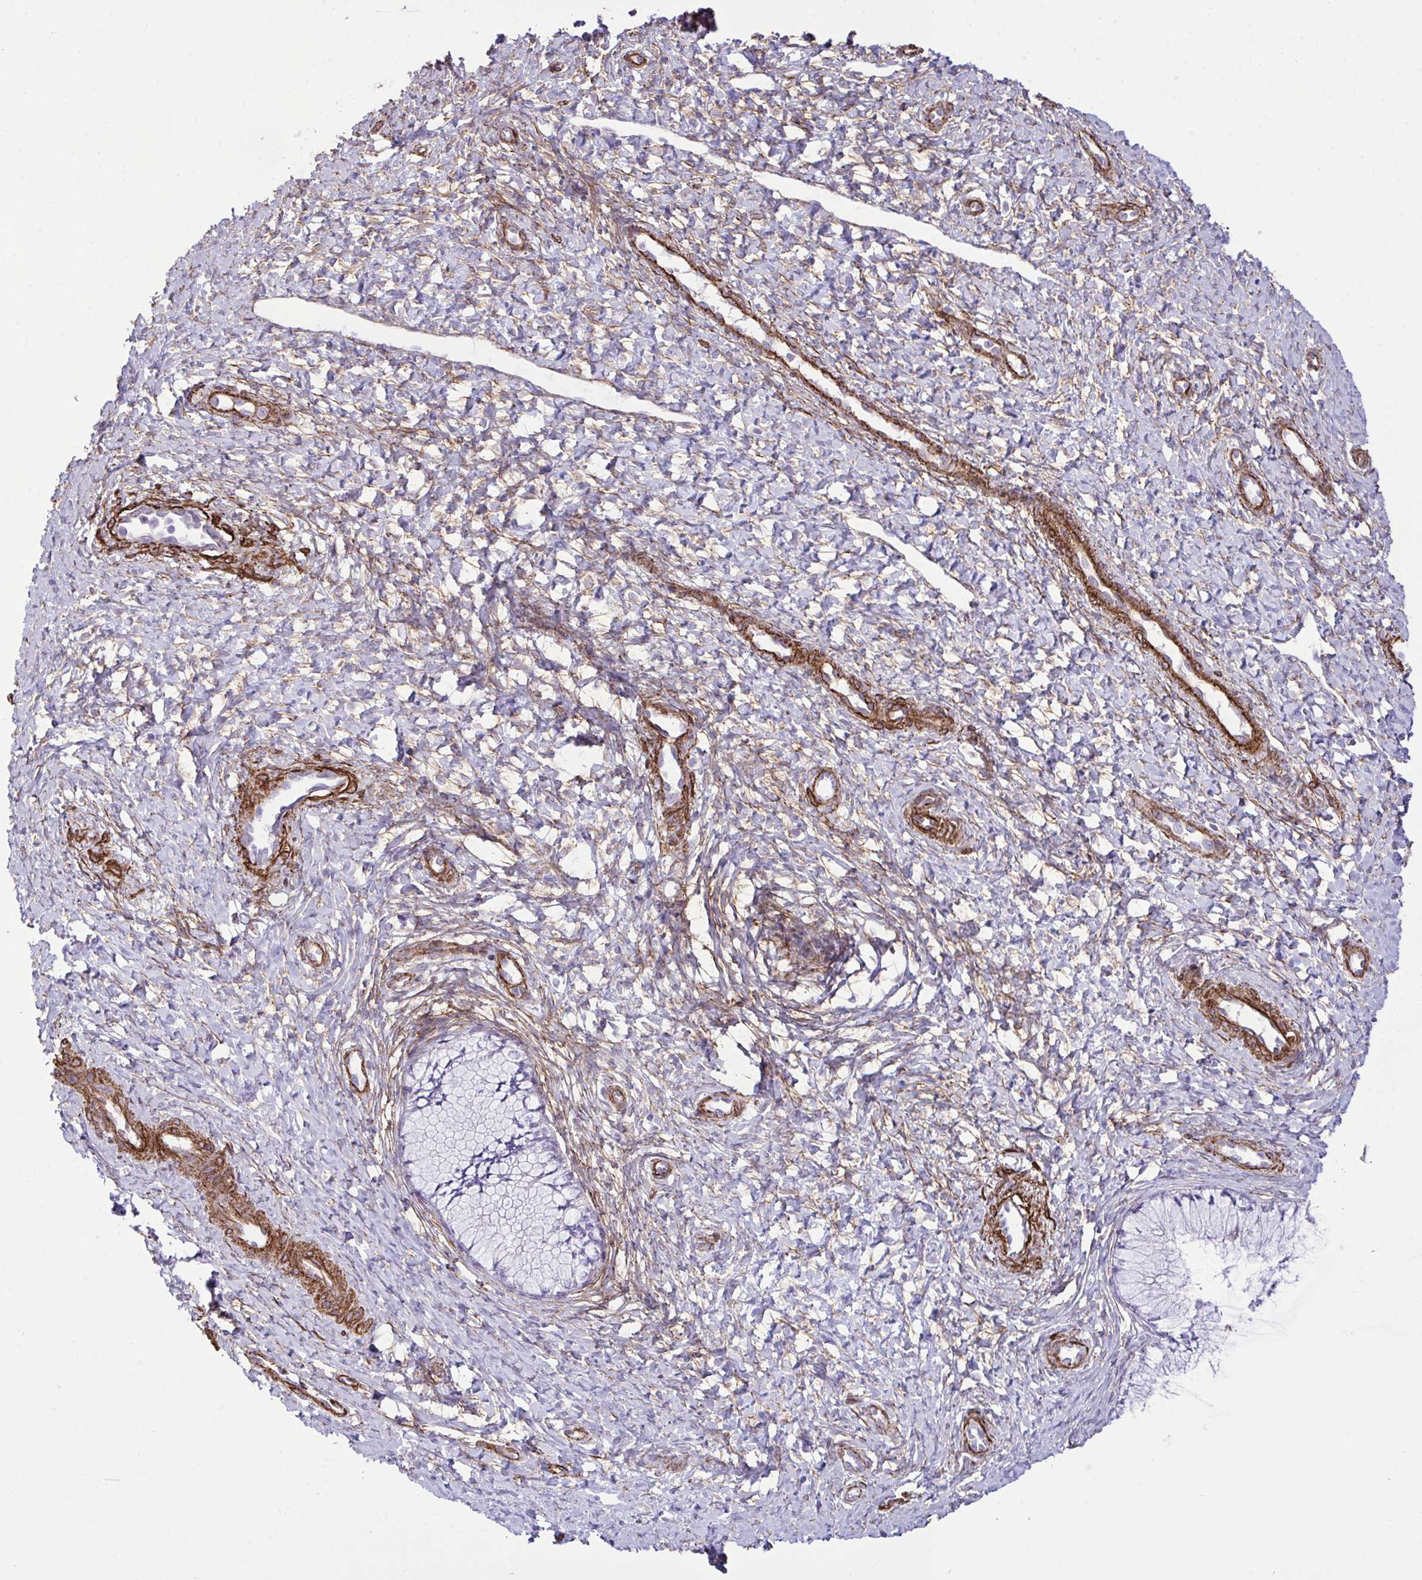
{"staining": {"intensity": "negative", "quantity": "none", "location": "none"}, "tissue": "cervix", "cell_type": "Glandular cells", "image_type": "normal", "snomed": [{"axis": "morphology", "description": "Normal tissue, NOS"}, {"axis": "topography", "description": "Cervix"}], "caption": "Immunohistochemistry (IHC) of normal human cervix shows no staining in glandular cells. (DAB (3,3'-diaminobenzidine) immunohistochemistry visualized using brightfield microscopy, high magnification).", "gene": "SYNPO2L", "patient": {"sex": "female", "age": 37}}